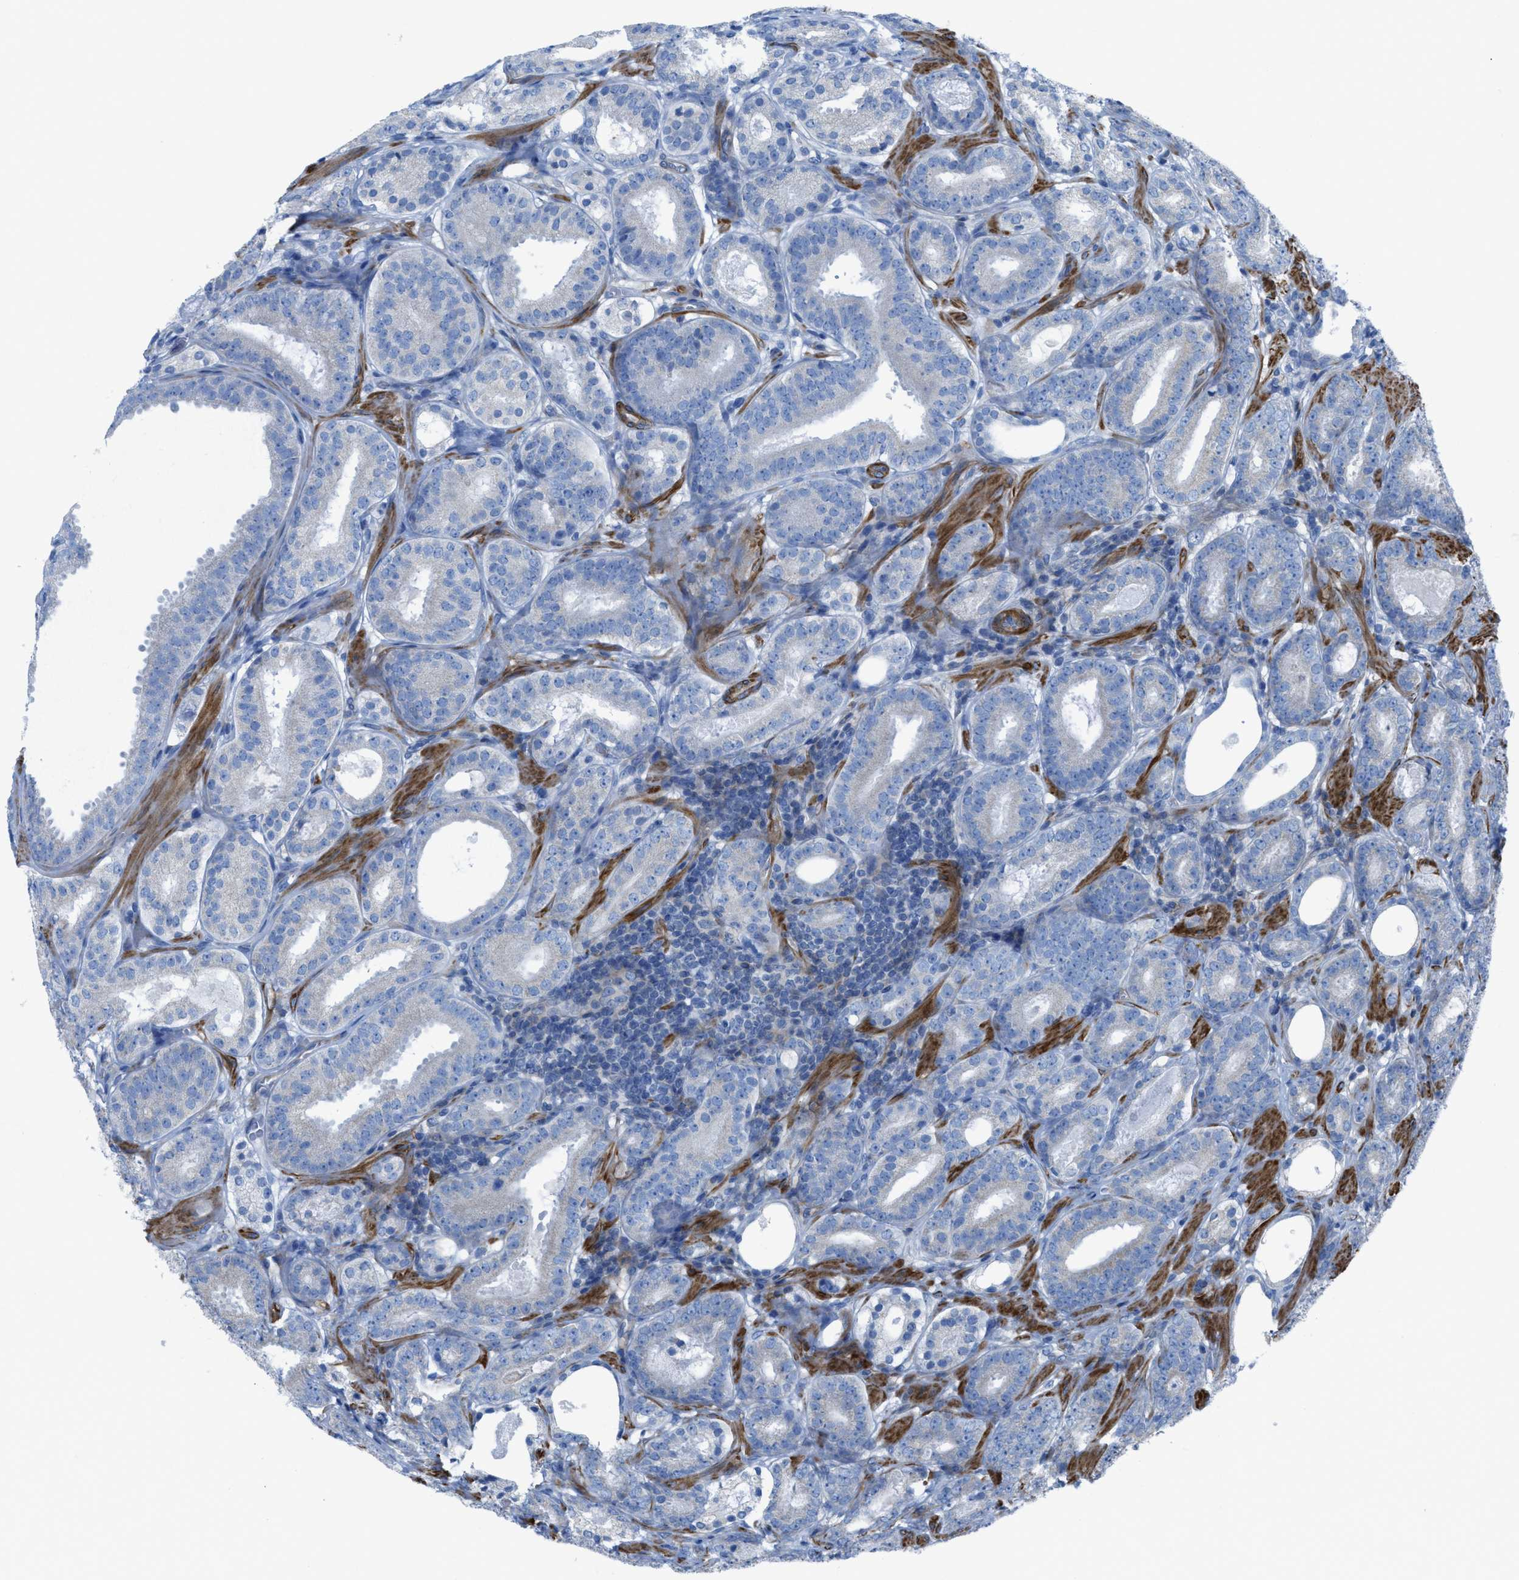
{"staining": {"intensity": "negative", "quantity": "none", "location": "none"}, "tissue": "prostate cancer", "cell_type": "Tumor cells", "image_type": "cancer", "snomed": [{"axis": "morphology", "description": "Adenocarcinoma, Low grade"}, {"axis": "topography", "description": "Prostate"}], "caption": "IHC histopathology image of neoplastic tissue: prostate cancer (low-grade adenocarcinoma) stained with DAB (3,3'-diaminobenzidine) displays no significant protein positivity in tumor cells.", "gene": "KCNH7", "patient": {"sex": "male", "age": 69}}